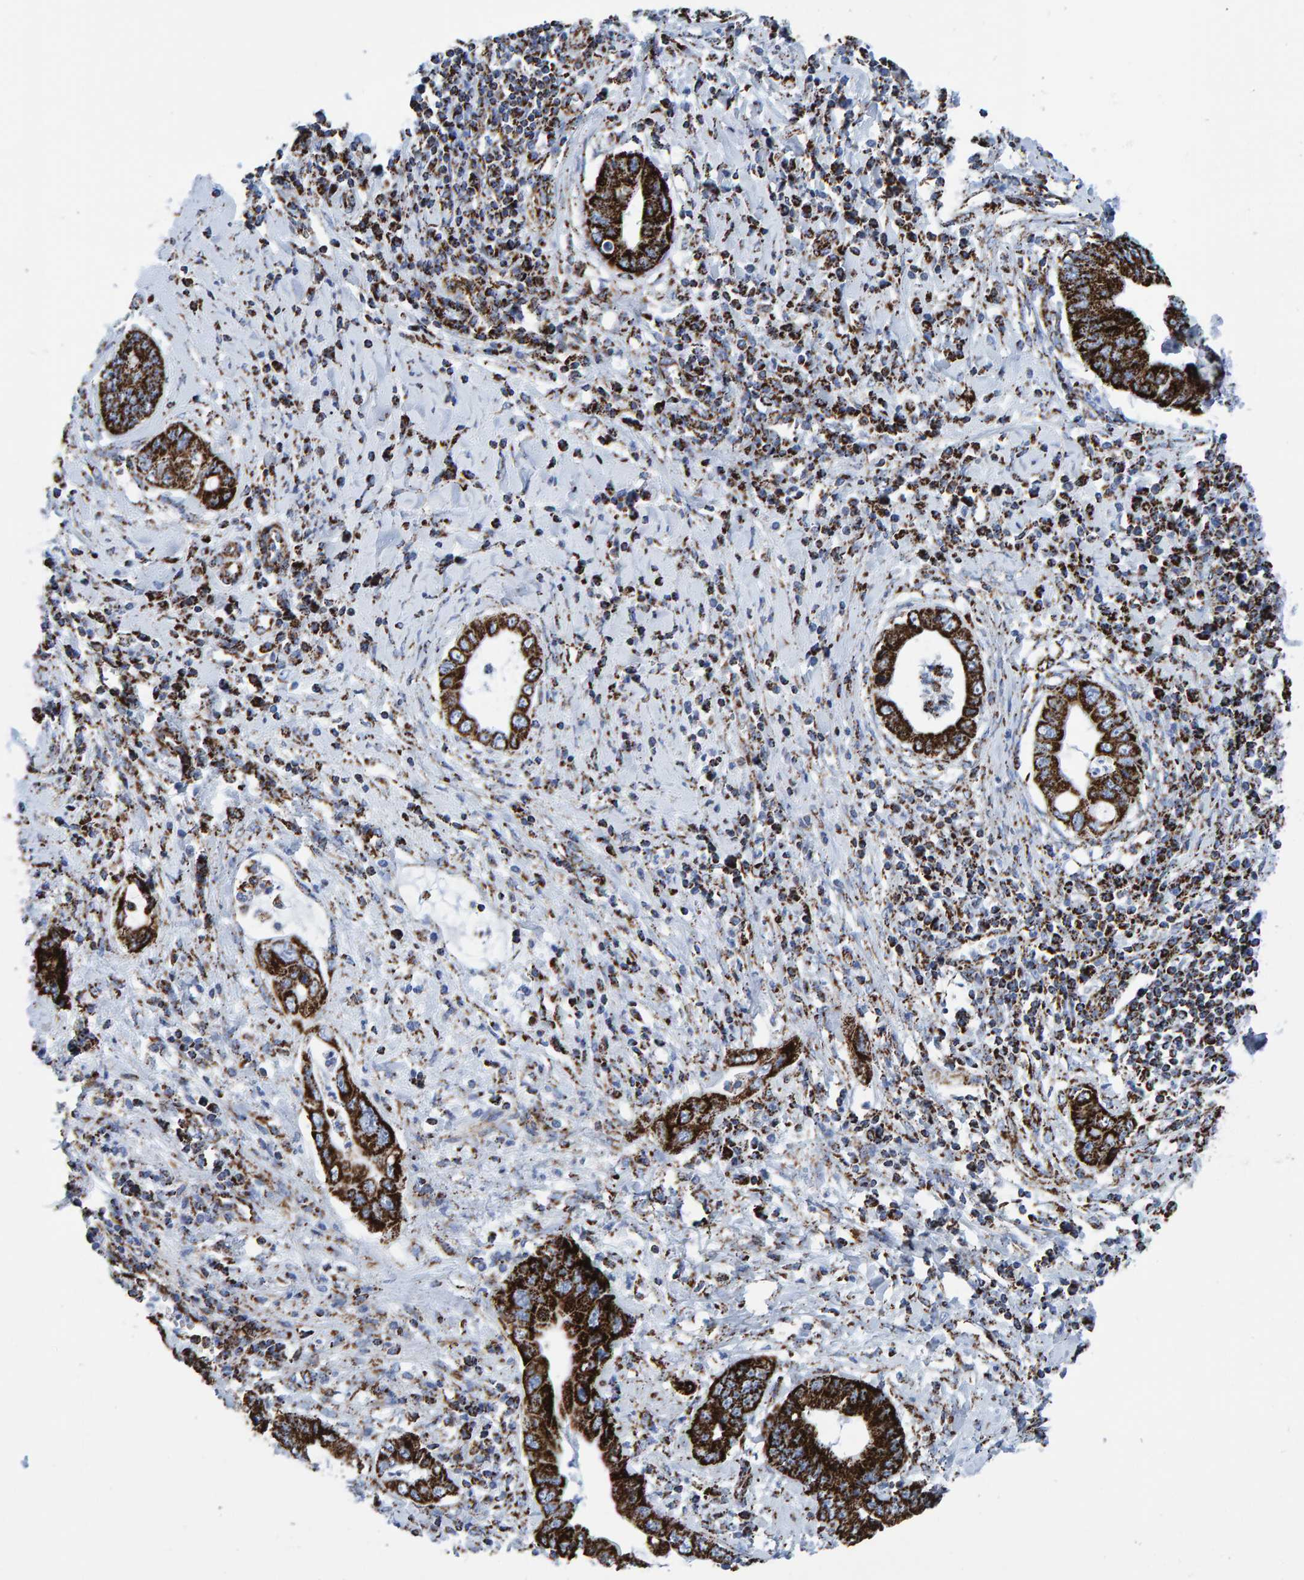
{"staining": {"intensity": "strong", "quantity": ">75%", "location": "cytoplasmic/membranous"}, "tissue": "cervical cancer", "cell_type": "Tumor cells", "image_type": "cancer", "snomed": [{"axis": "morphology", "description": "Adenocarcinoma, NOS"}, {"axis": "topography", "description": "Cervix"}], "caption": "IHC (DAB) staining of human adenocarcinoma (cervical) reveals strong cytoplasmic/membranous protein expression in approximately >75% of tumor cells. (IHC, brightfield microscopy, high magnification).", "gene": "ENSG00000262660", "patient": {"sex": "female", "age": 44}}